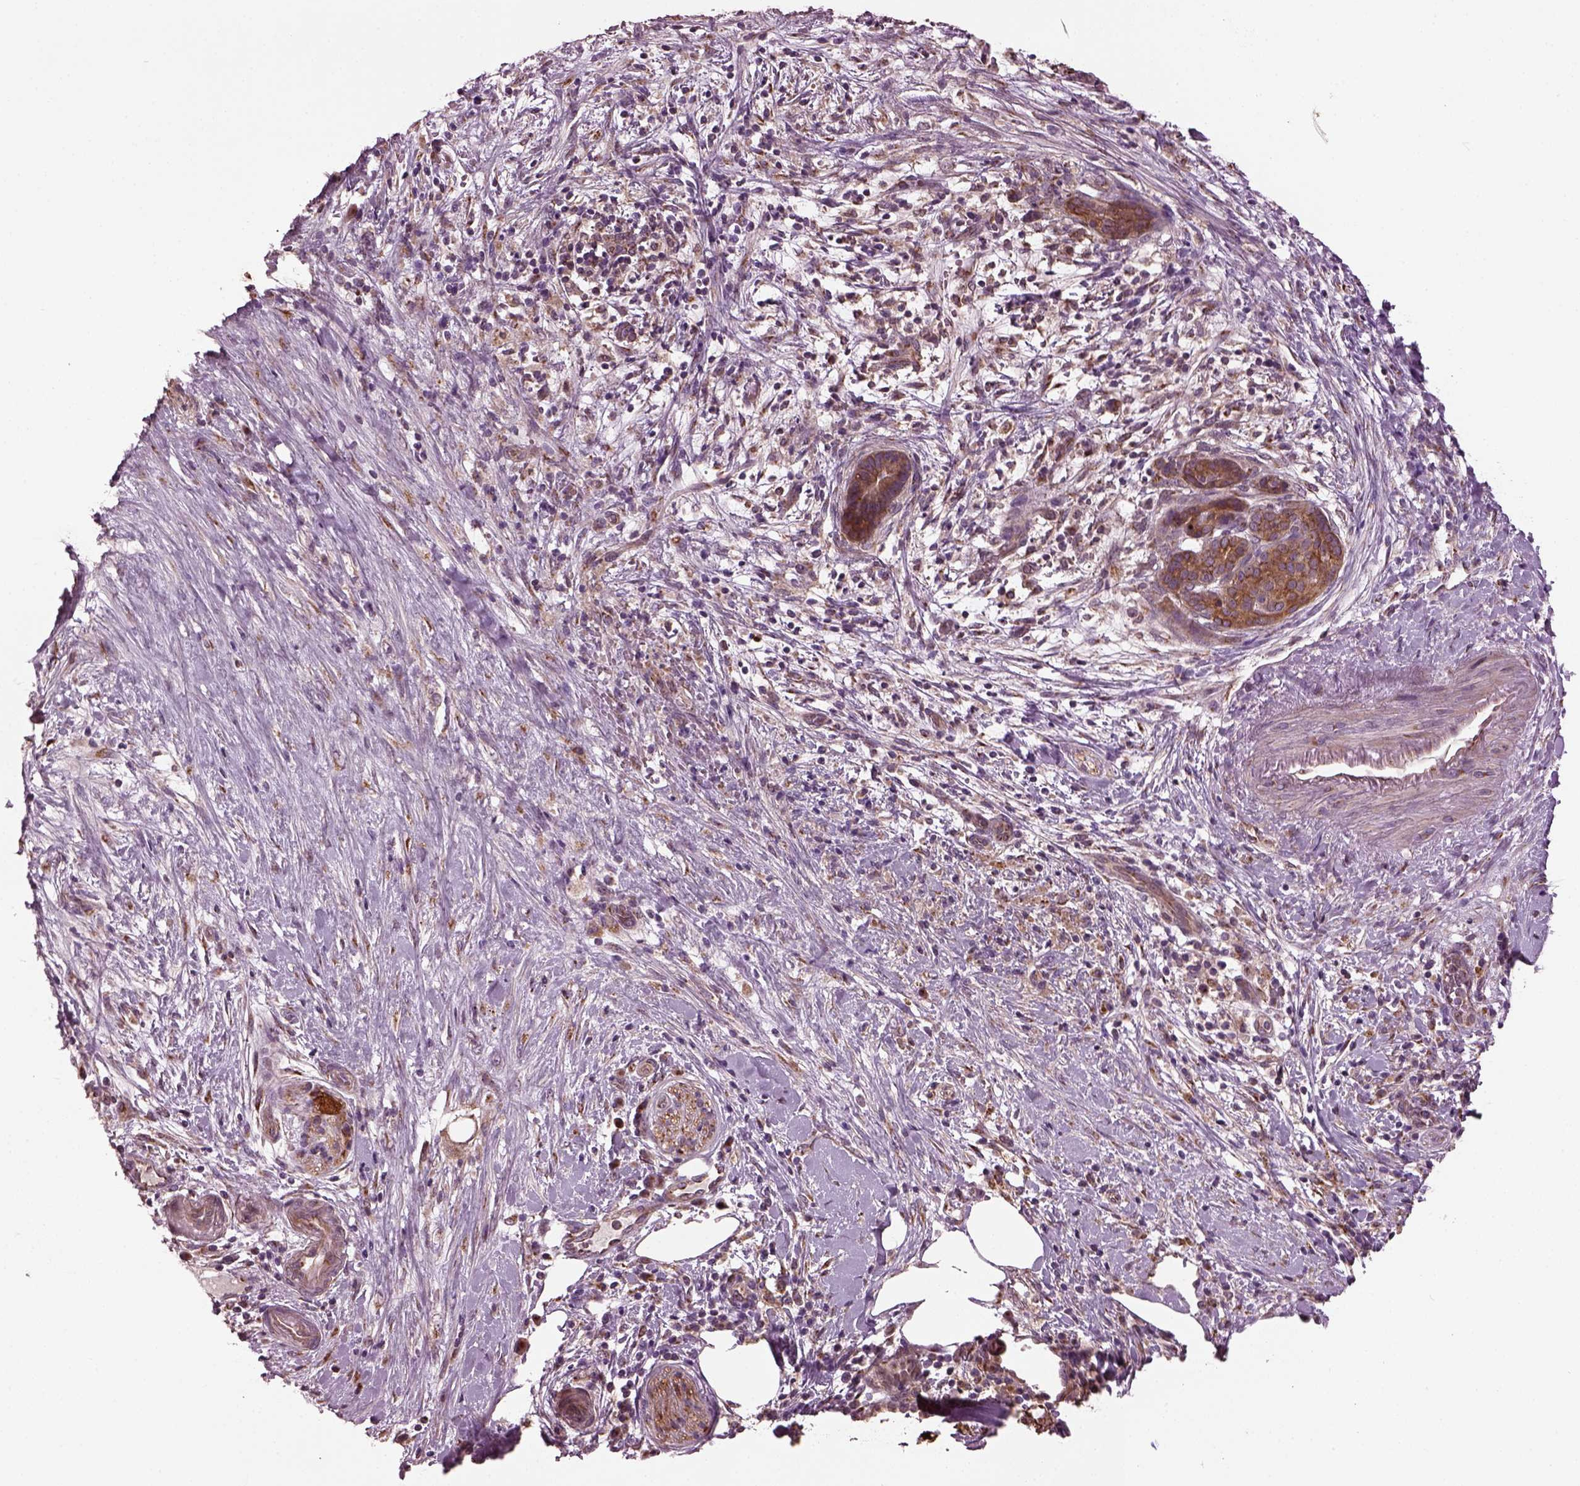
{"staining": {"intensity": "moderate", "quantity": ">75%", "location": "cytoplasmic/membranous"}, "tissue": "pancreatic cancer", "cell_type": "Tumor cells", "image_type": "cancer", "snomed": [{"axis": "morphology", "description": "Adenocarcinoma, NOS"}, {"axis": "topography", "description": "Pancreas"}], "caption": "Protein analysis of adenocarcinoma (pancreatic) tissue demonstrates moderate cytoplasmic/membranous expression in about >75% of tumor cells.", "gene": "RUFY3", "patient": {"sex": "male", "age": 44}}